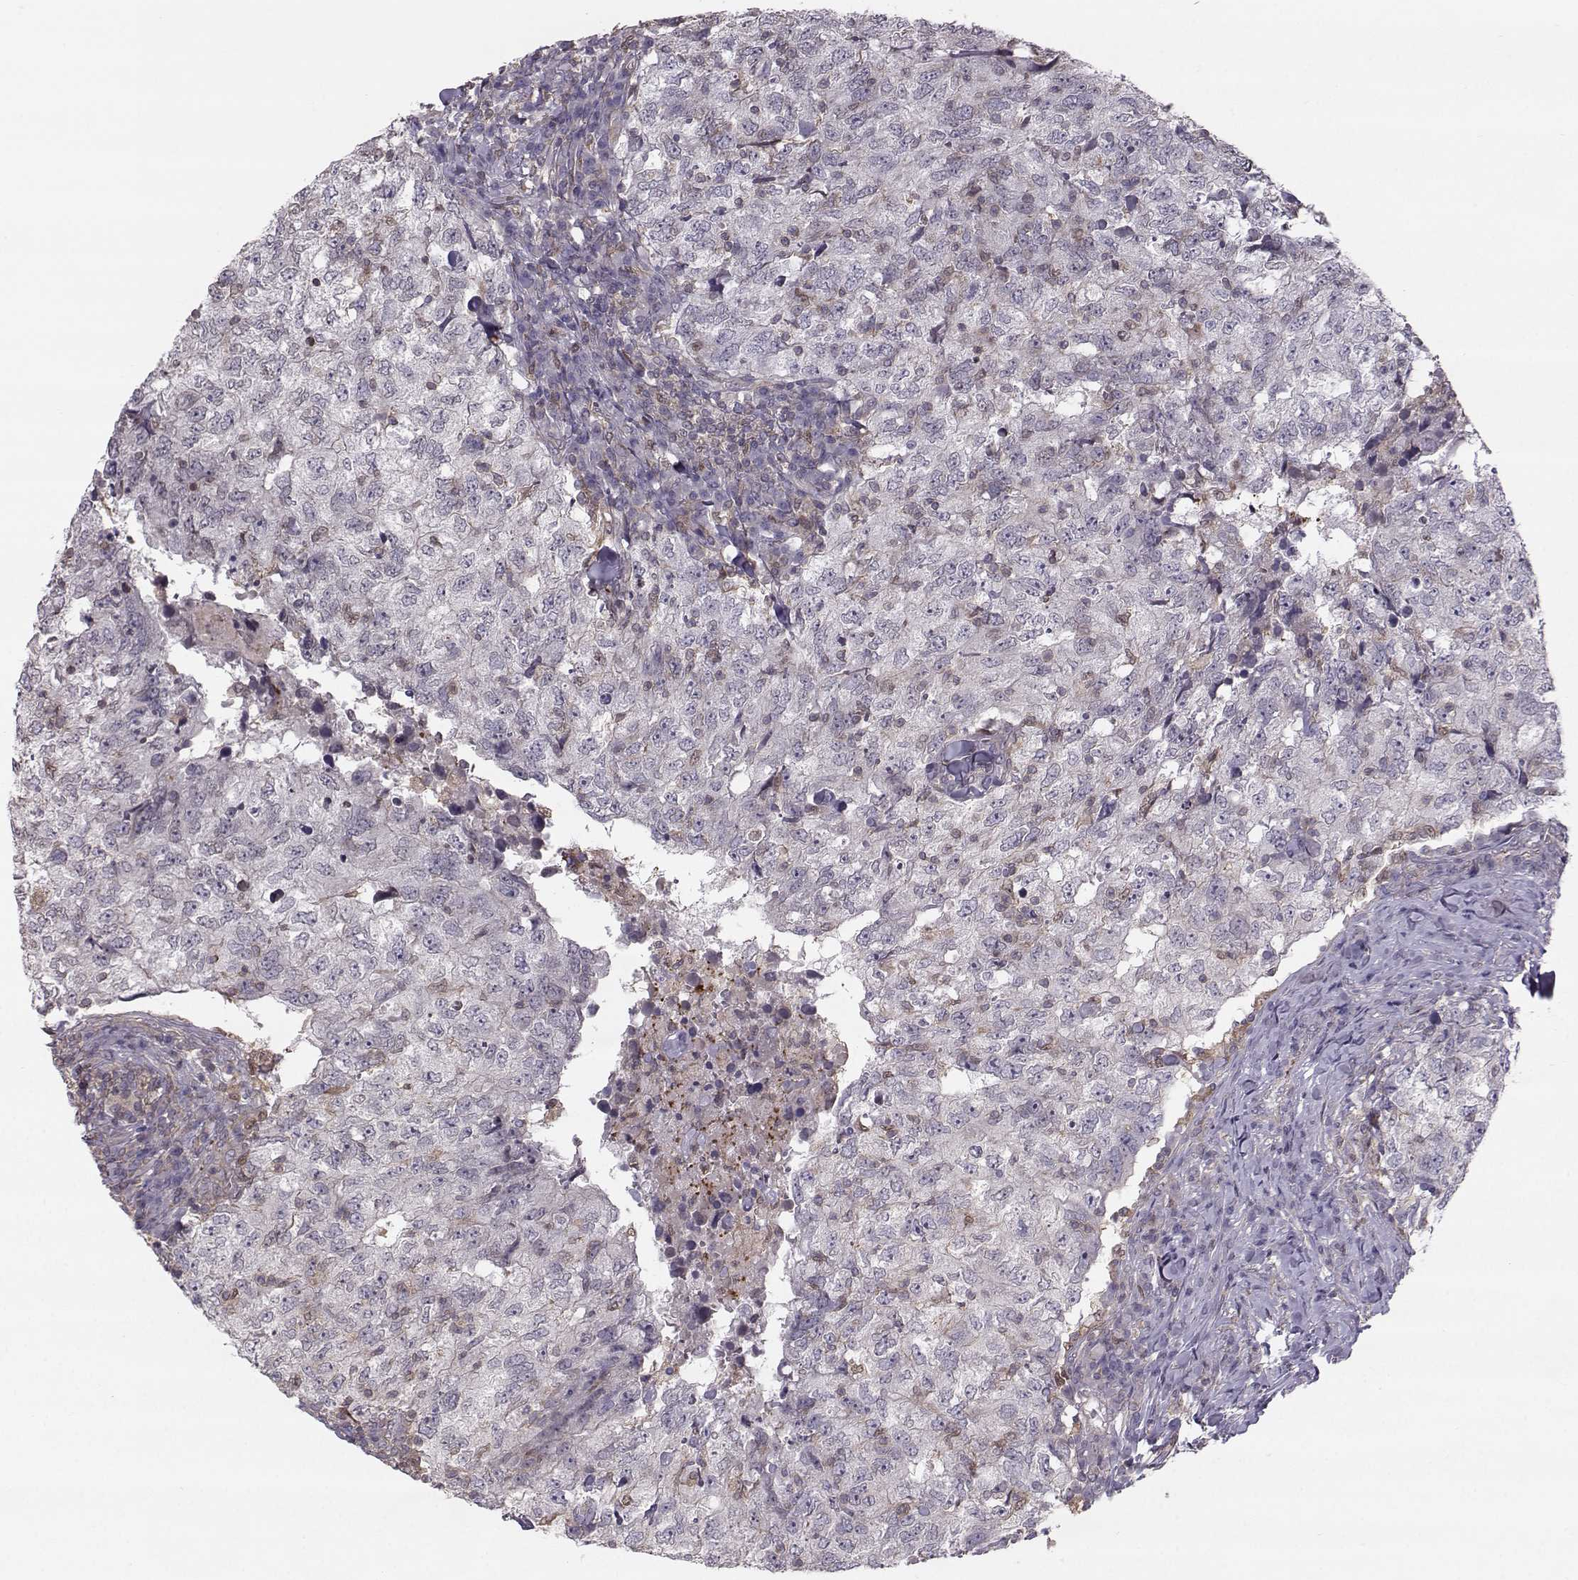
{"staining": {"intensity": "weak", "quantity": "<25%", "location": "cytoplasmic/membranous"}, "tissue": "breast cancer", "cell_type": "Tumor cells", "image_type": "cancer", "snomed": [{"axis": "morphology", "description": "Duct carcinoma"}, {"axis": "topography", "description": "Breast"}], "caption": "The immunohistochemistry (IHC) image has no significant staining in tumor cells of breast cancer (invasive ductal carcinoma) tissue. (DAB immunohistochemistry (IHC), high magnification).", "gene": "ASB16", "patient": {"sex": "female", "age": 30}}